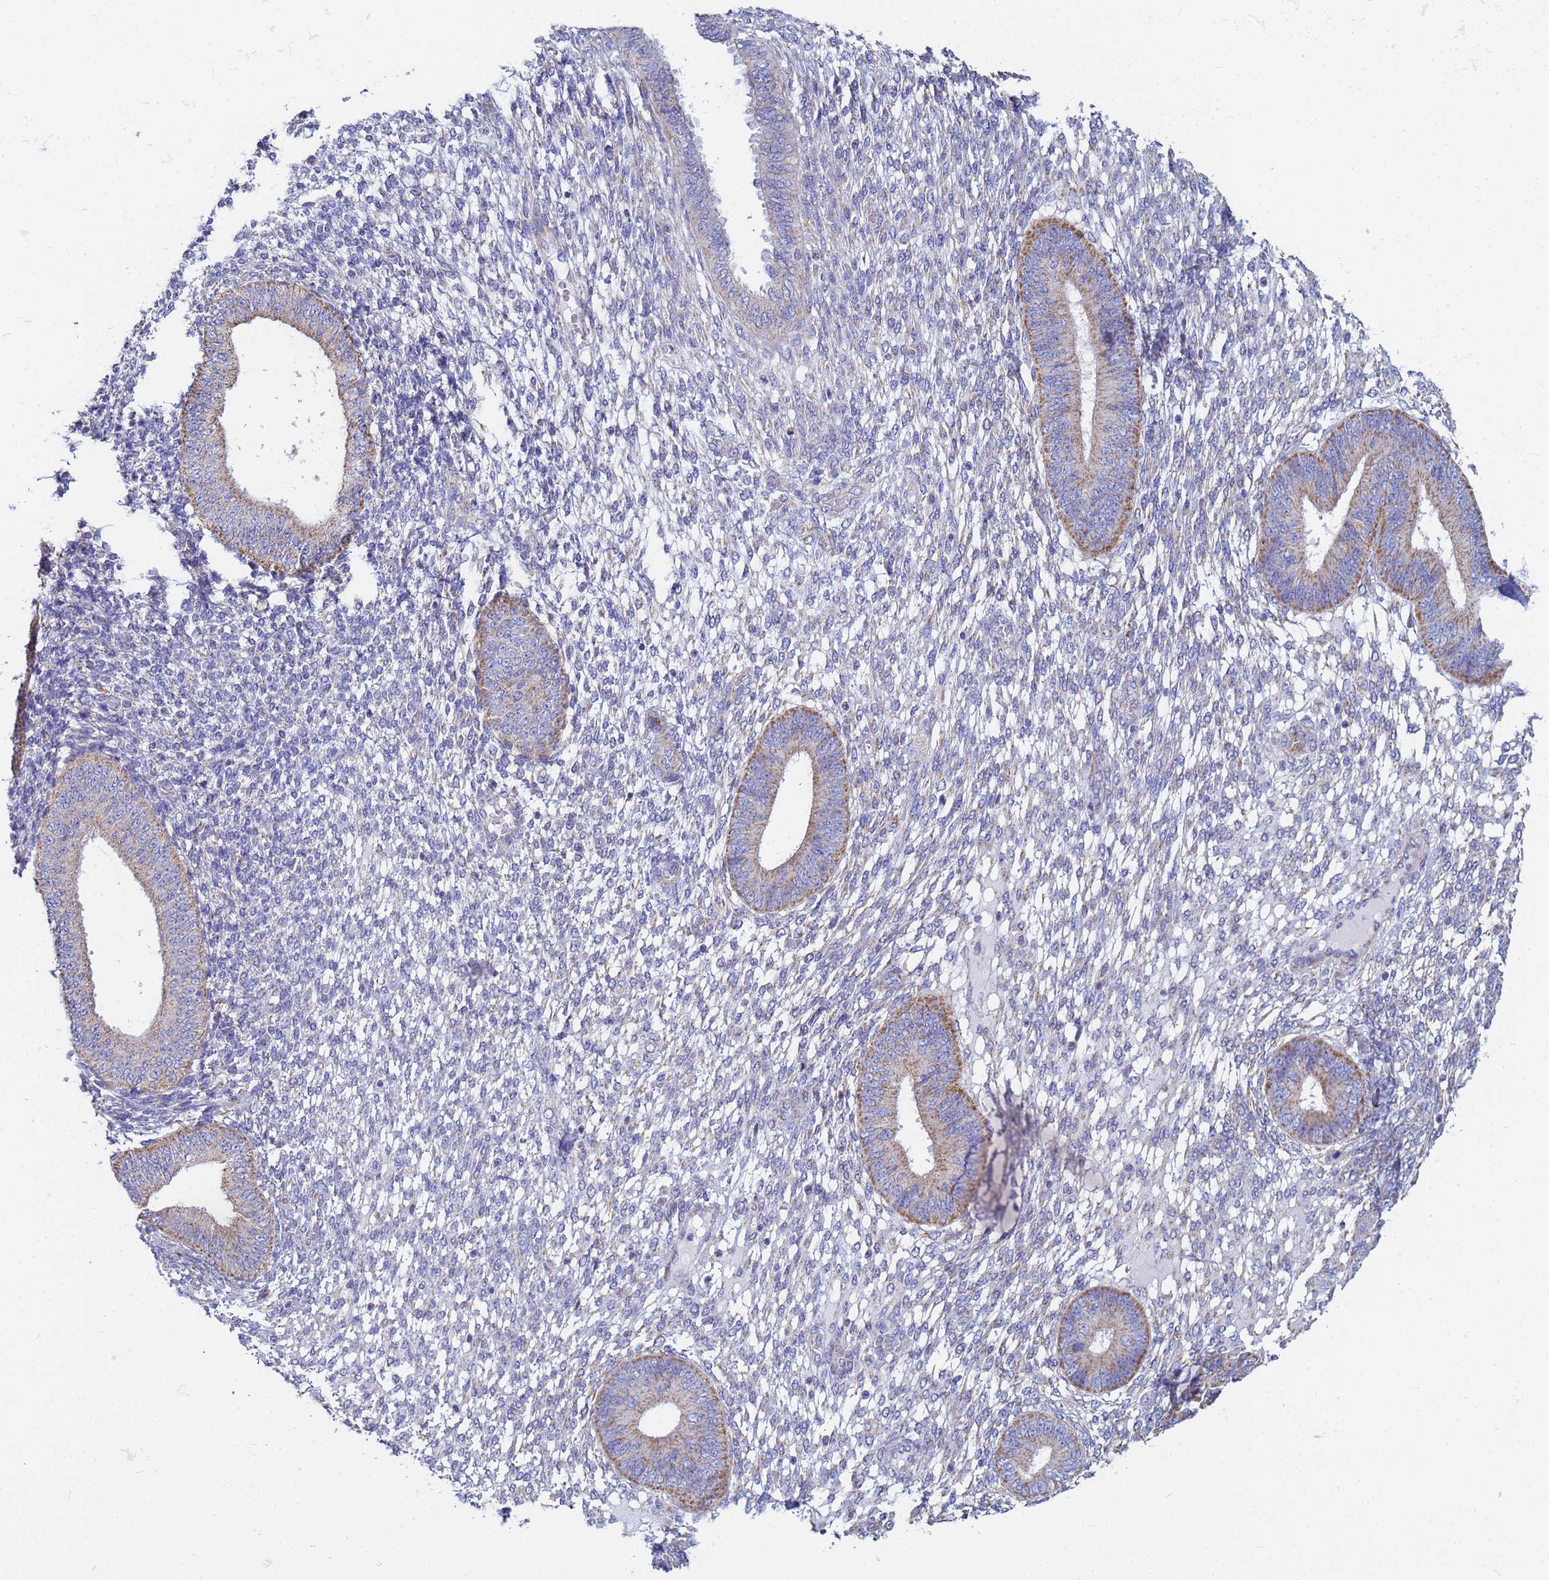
{"staining": {"intensity": "negative", "quantity": "none", "location": "none"}, "tissue": "endometrium", "cell_type": "Cells in endometrial stroma", "image_type": "normal", "snomed": [{"axis": "morphology", "description": "Normal tissue, NOS"}, {"axis": "topography", "description": "Endometrium"}], "caption": "The micrograph displays no staining of cells in endometrial stroma in unremarkable endometrium. (Stains: DAB (3,3'-diaminobenzidine) immunohistochemistry with hematoxylin counter stain, Microscopy: brightfield microscopy at high magnification).", "gene": "UQCRHL", "patient": {"sex": "female", "age": 49}}